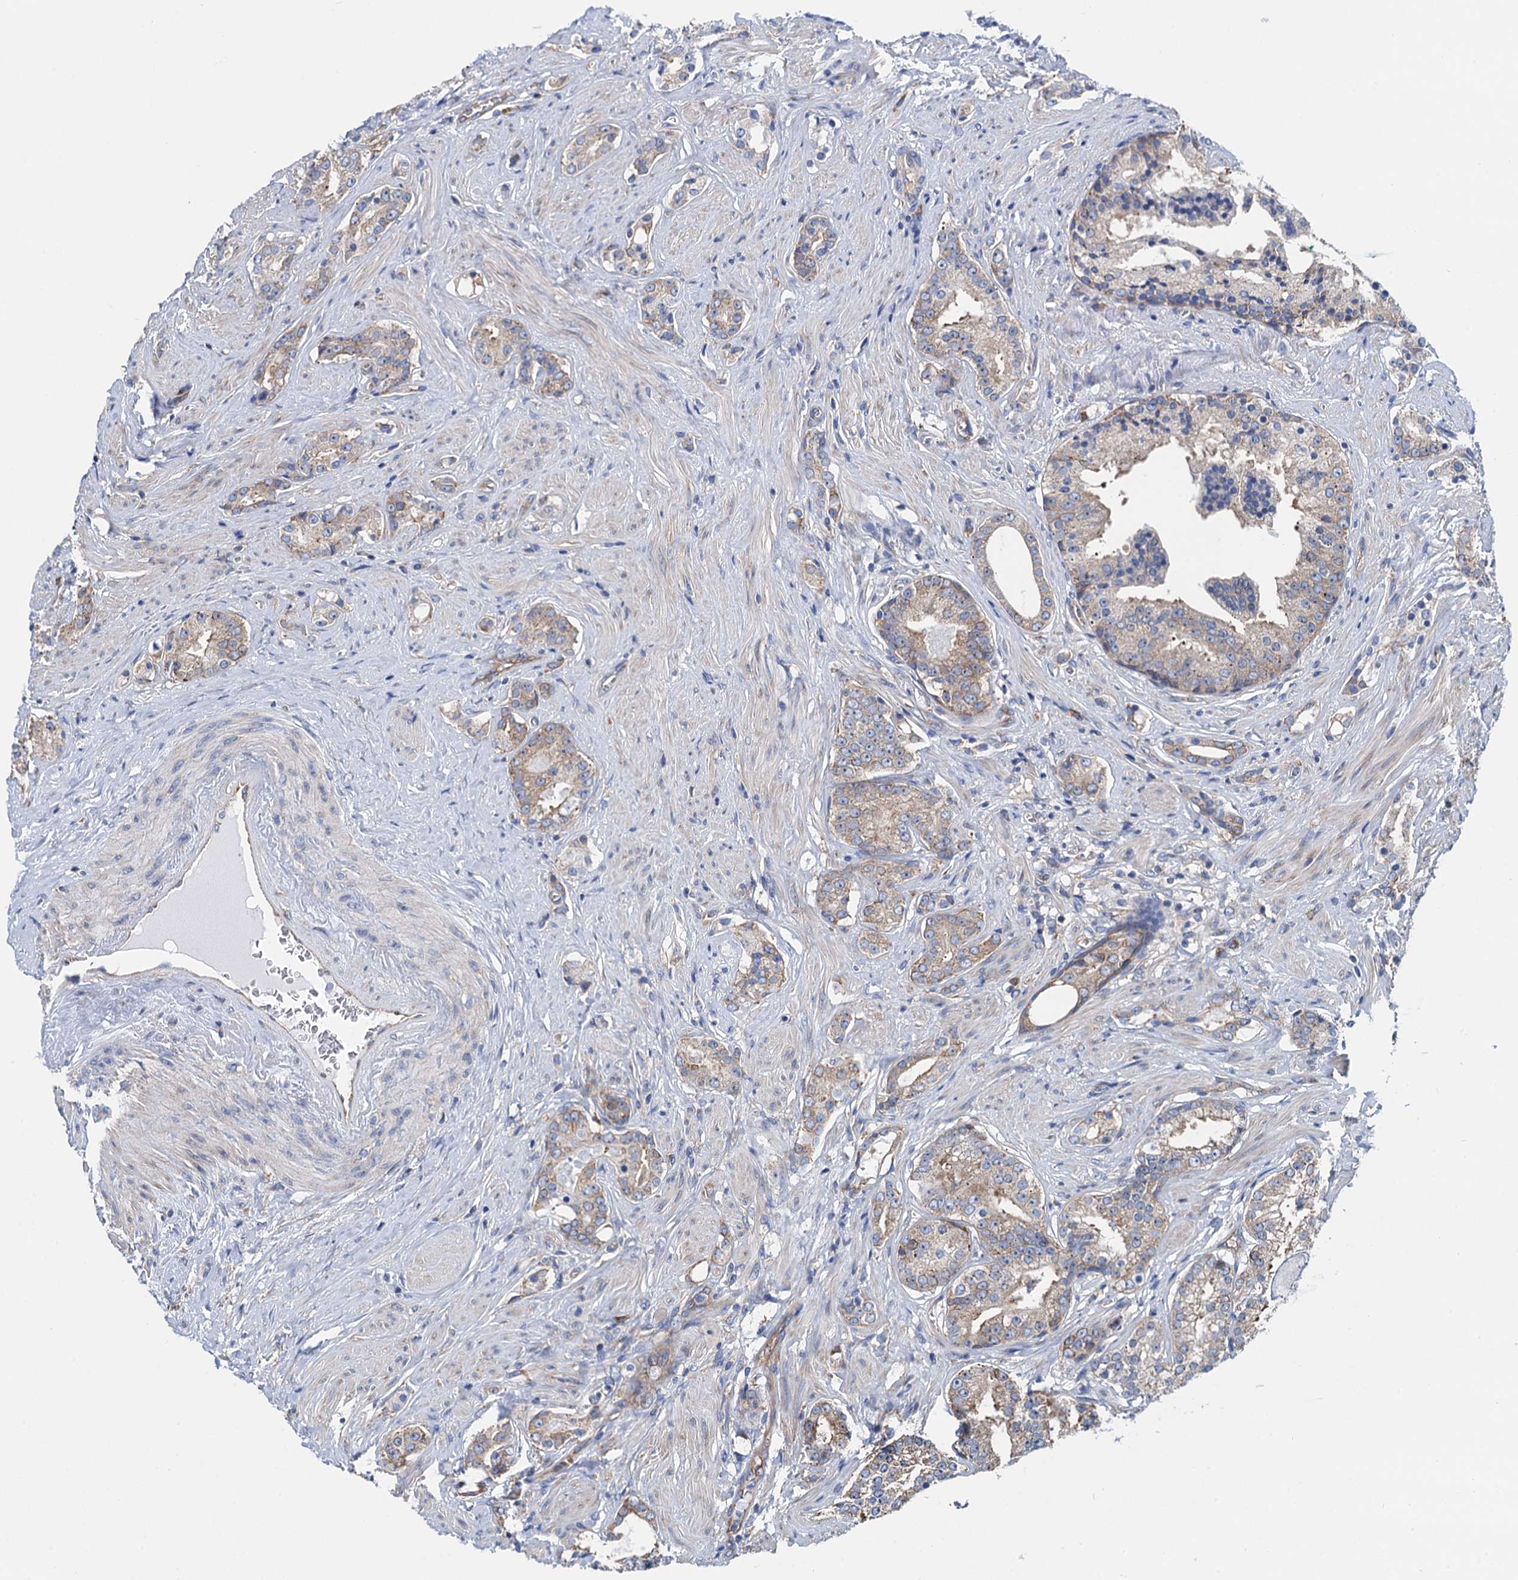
{"staining": {"intensity": "weak", "quantity": ">75%", "location": "cytoplasmic/membranous"}, "tissue": "prostate cancer", "cell_type": "Tumor cells", "image_type": "cancer", "snomed": [{"axis": "morphology", "description": "Adenocarcinoma, High grade"}, {"axis": "topography", "description": "Prostate"}], "caption": "Protein expression analysis of high-grade adenocarcinoma (prostate) shows weak cytoplasmic/membranous staining in approximately >75% of tumor cells.", "gene": "SLC12A7", "patient": {"sex": "male", "age": 58}}